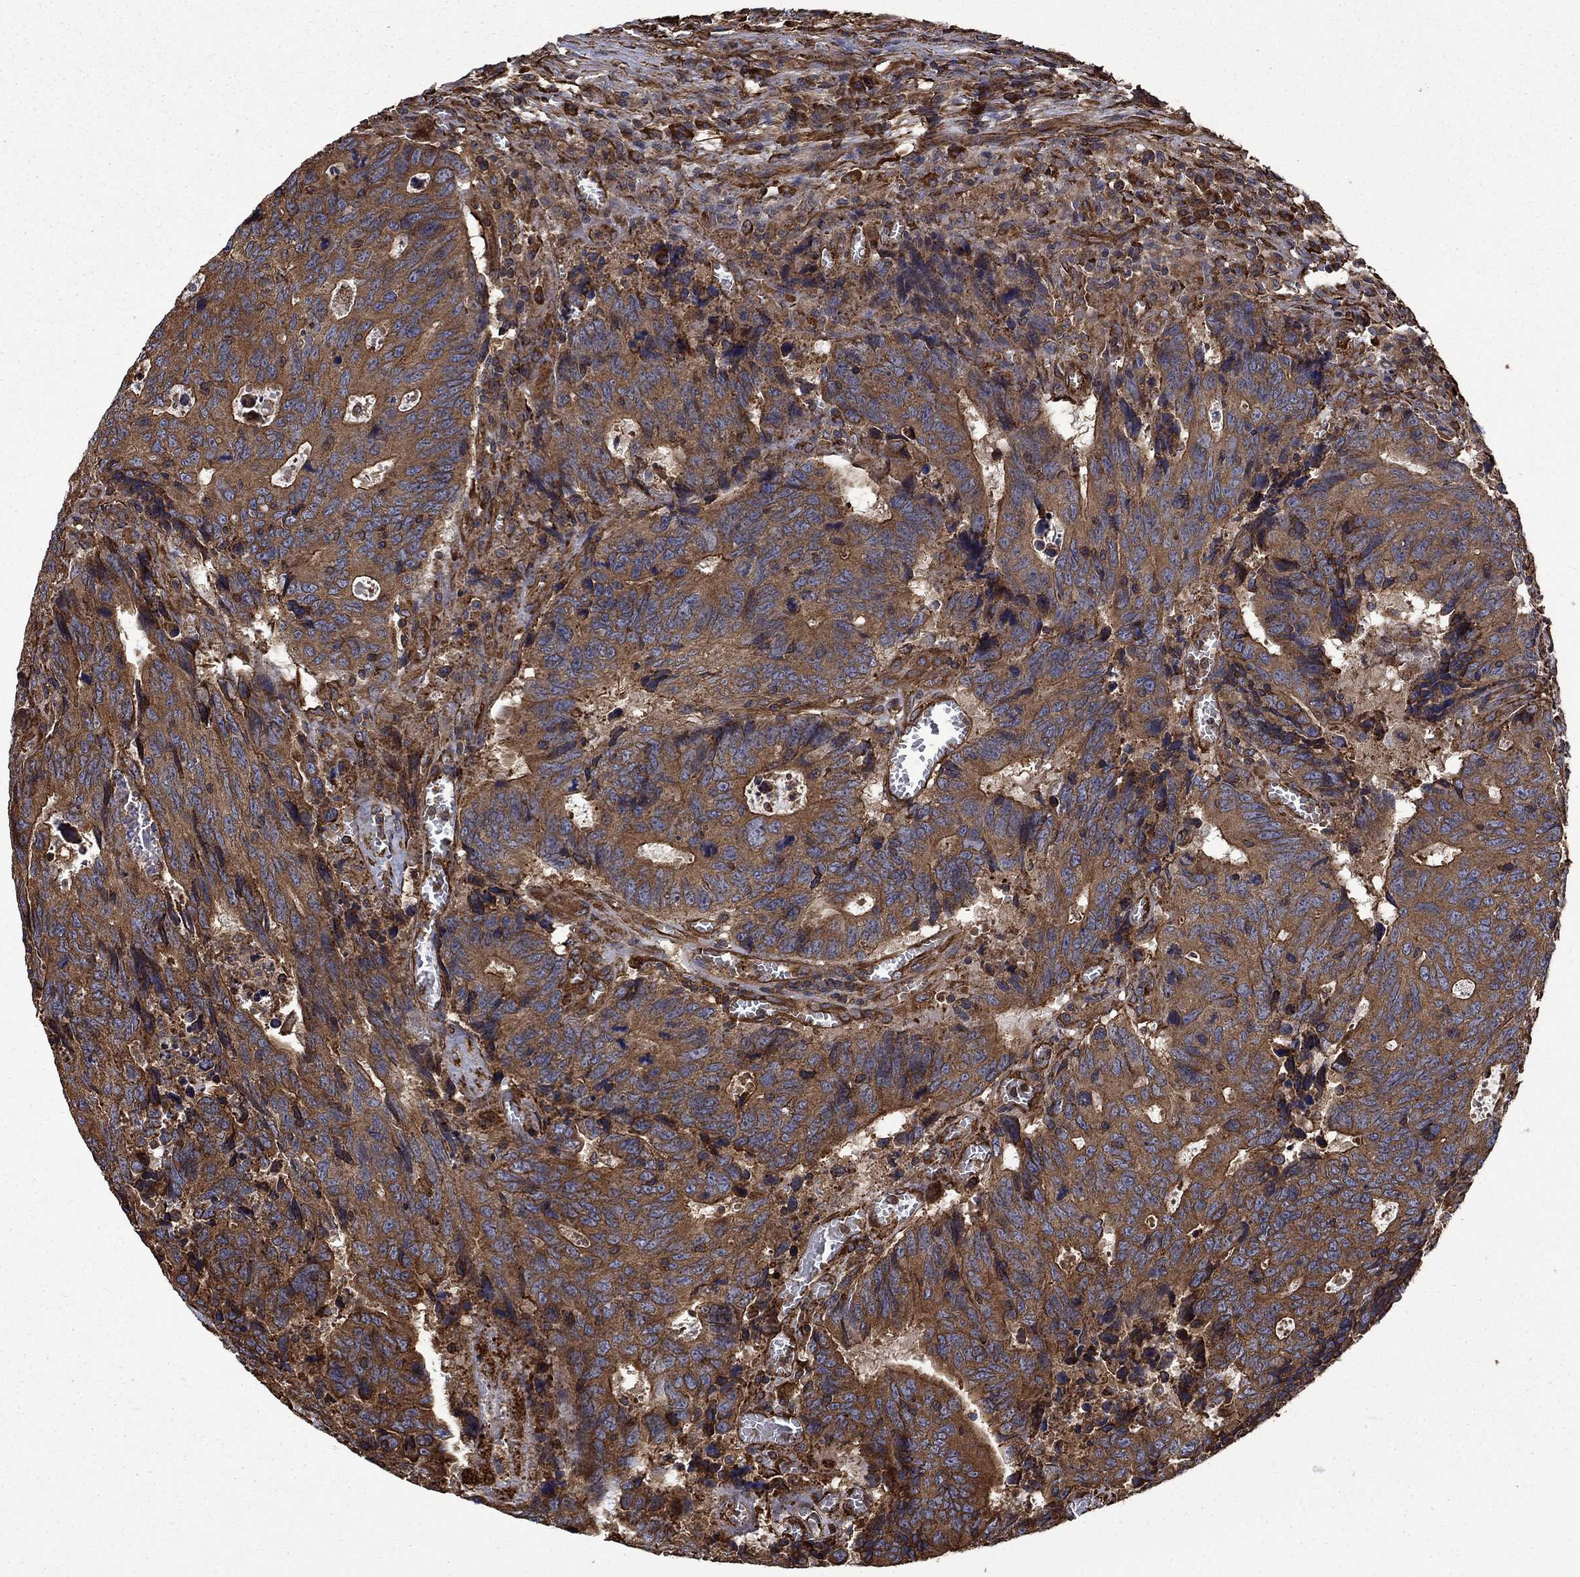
{"staining": {"intensity": "strong", "quantity": ">75%", "location": "cytoplasmic/membranous"}, "tissue": "colorectal cancer", "cell_type": "Tumor cells", "image_type": "cancer", "snomed": [{"axis": "morphology", "description": "Adenocarcinoma, NOS"}, {"axis": "topography", "description": "Colon"}], "caption": "This histopathology image exhibits IHC staining of colorectal cancer (adenocarcinoma), with high strong cytoplasmic/membranous expression in approximately >75% of tumor cells.", "gene": "CUTC", "patient": {"sex": "female", "age": 77}}